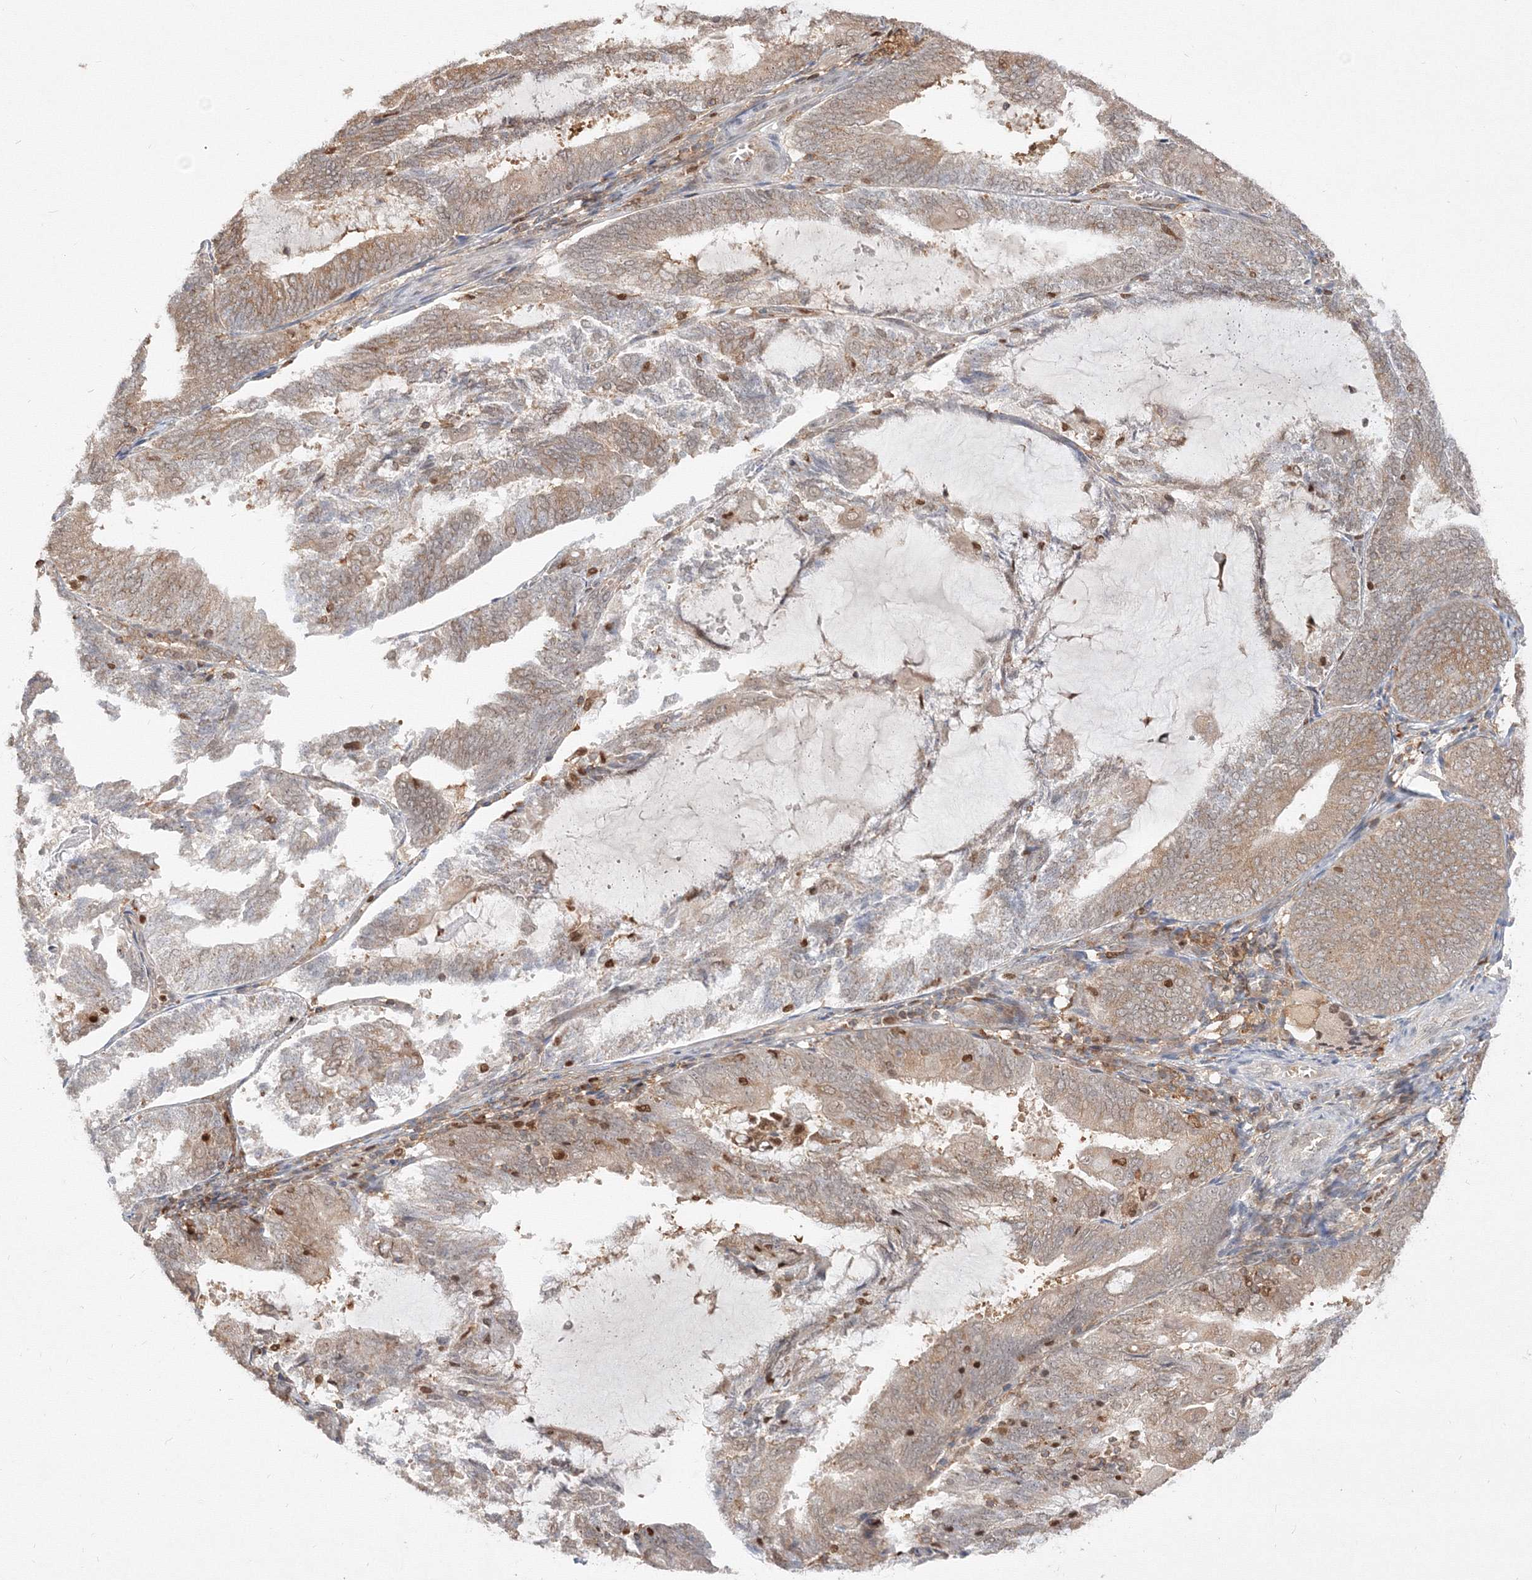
{"staining": {"intensity": "weak", "quantity": ">75%", "location": "cytoplasmic/membranous"}, "tissue": "endometrial cancer", "cell_type": "Tumor cells", "image_type": "cancer", "snomed": [{"axis": "morphology", "description": "Adenocarcinoma, NOS"}, {"axis": "topography", "description": "Endometrium"}], "caption": "This histopathology image exhibits adenocarcinoma (endometrial) stained with immunohistochemistry to label a protein in brown. The cytoplasmic/membranous of tumor cells show weak positivity for the protein. Nuclei are counter-stained blue.", "gene": "TMEM50B", "patient": {"sex": "female", "age": 81}}